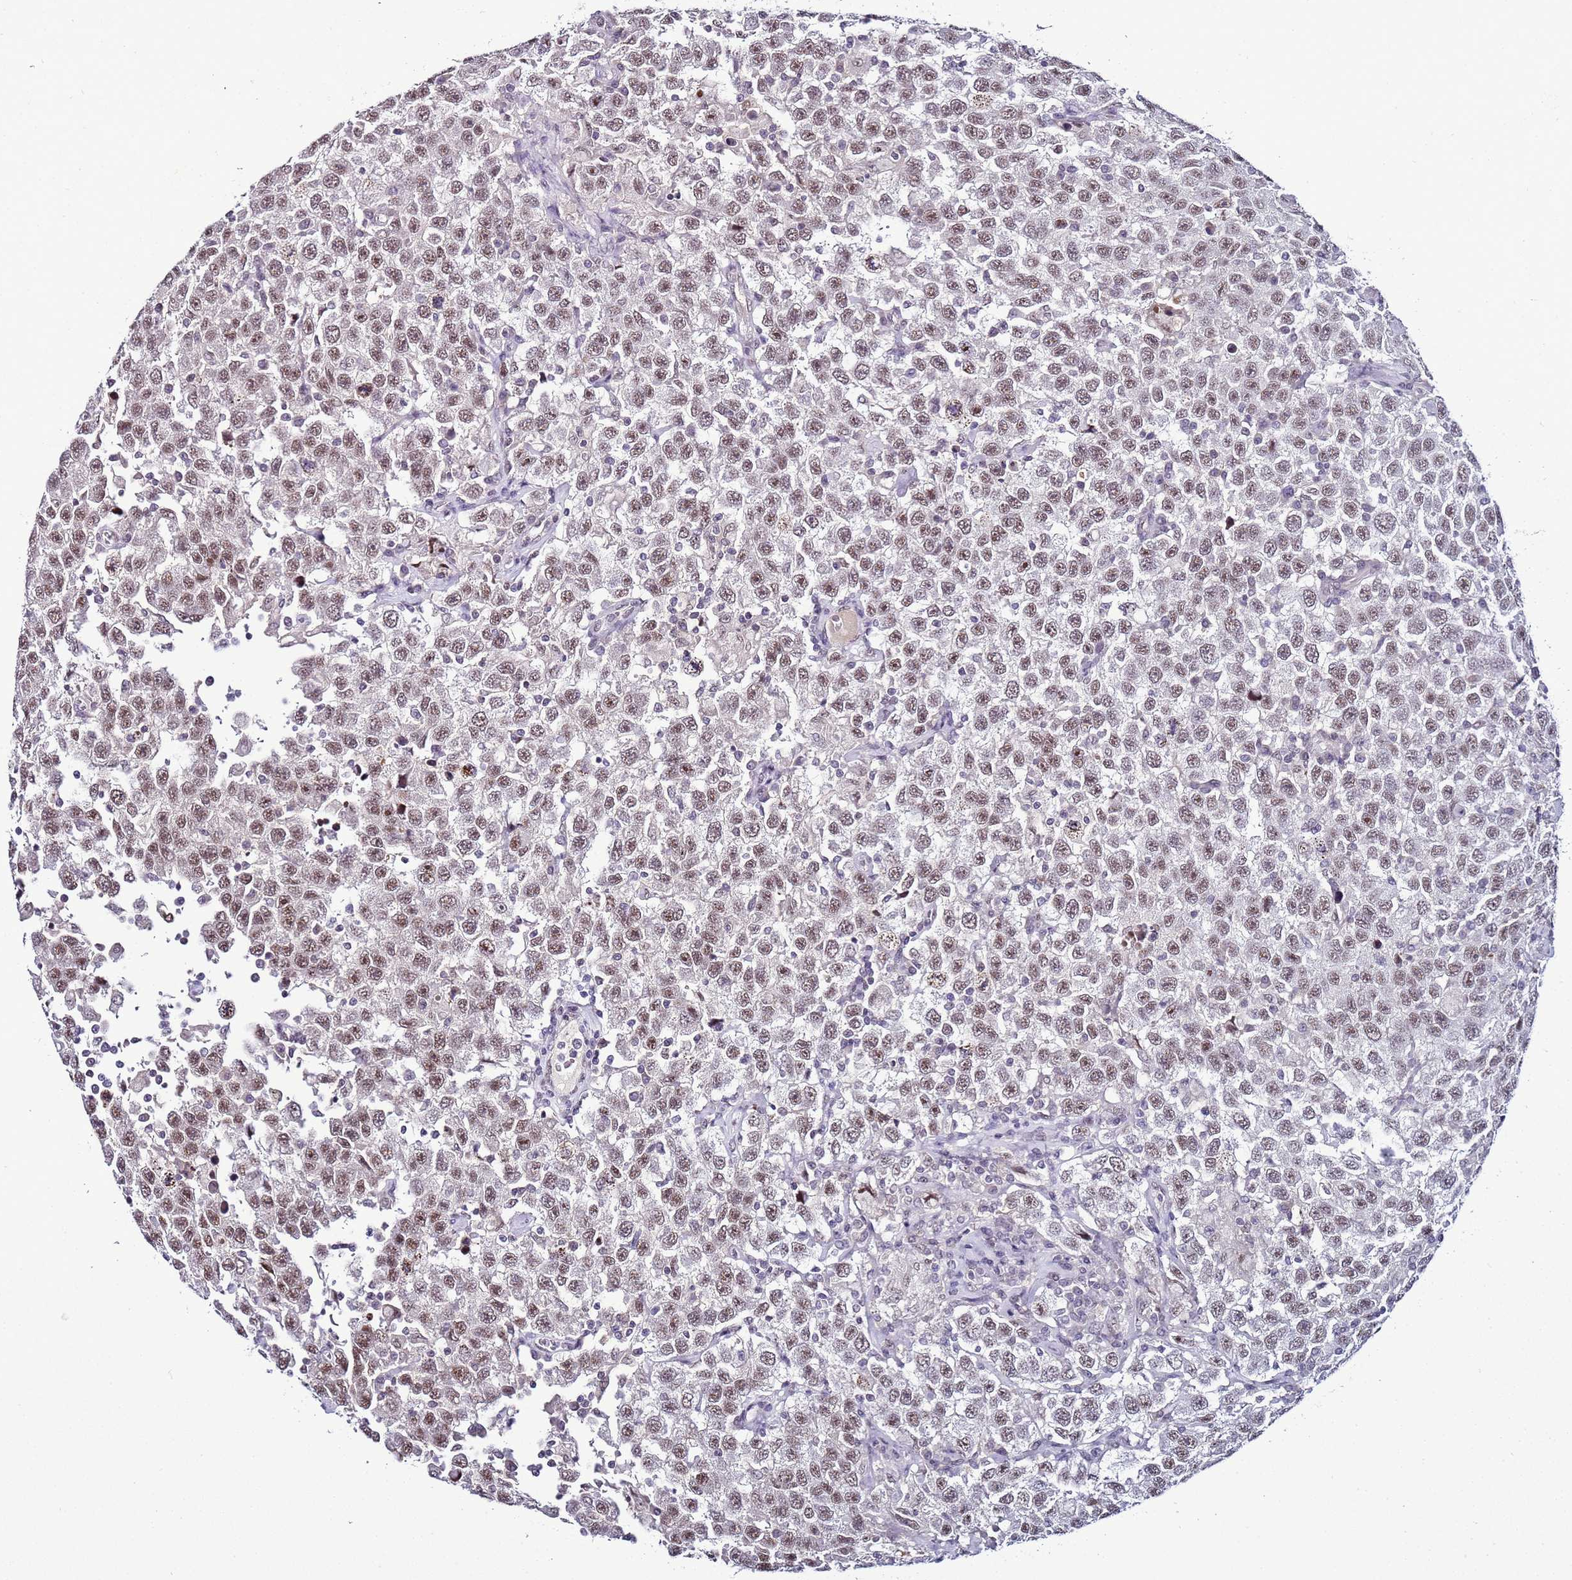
{"staining": {"intensity": "moderate", "quantity": ">75%", "location": "nuclear"}, "tissue": "testis cancer", "cell_type": "Tumor cells", "image_type": "cancer", "snomed": [{"axis": "morphology", "description": "Seminoma, NOS"}, {"axis": "topography", "description": "Testis"}], "caption": "Seminoma (testis) stained with a brown dye shows moderate nuclear positive staining in about >75% of tumor cells.", "gene": "PSMA7", "patient": {"sex": "male", "age": 41}}